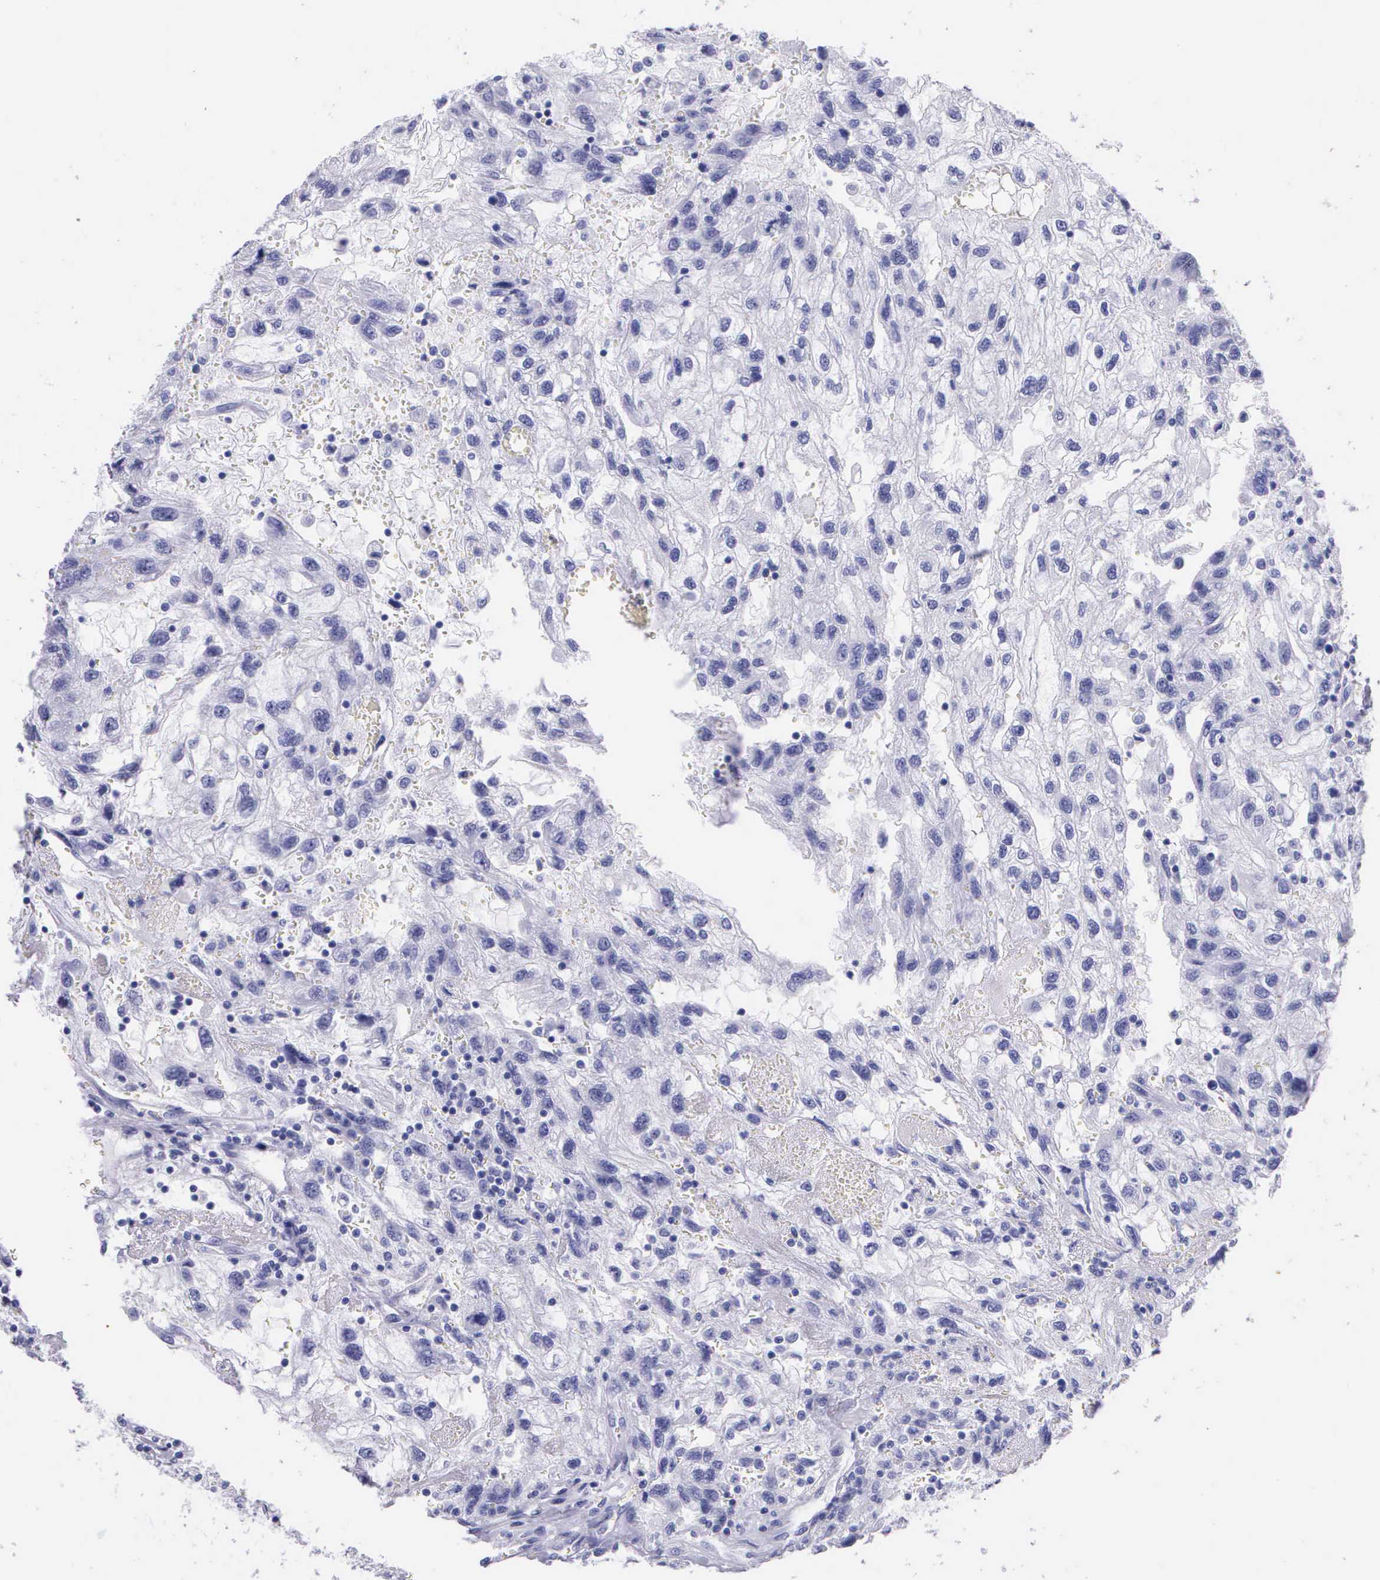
{"staining": {"intensity": "negative", "quantity": "none", "location": "none"}, "tissue": "renal cancer", "cell_type": "Tumor cells", "image_type": "cancer", "snomed": [{"axis": "morphology", "description": "Normal tissue, NOS"}, {"axis": "morphology", "description": "Adenocarcinoma, NOS"}, {"axis": "topography", "description": "Kidney"}], "caption": "Immunohistochemistry photomicrograph of renal cancer stained for a protein (brown), which reveals no positivity in tumor cells.", "gene": "KLK3", "patient": {"sex": "male", "age": 71}}